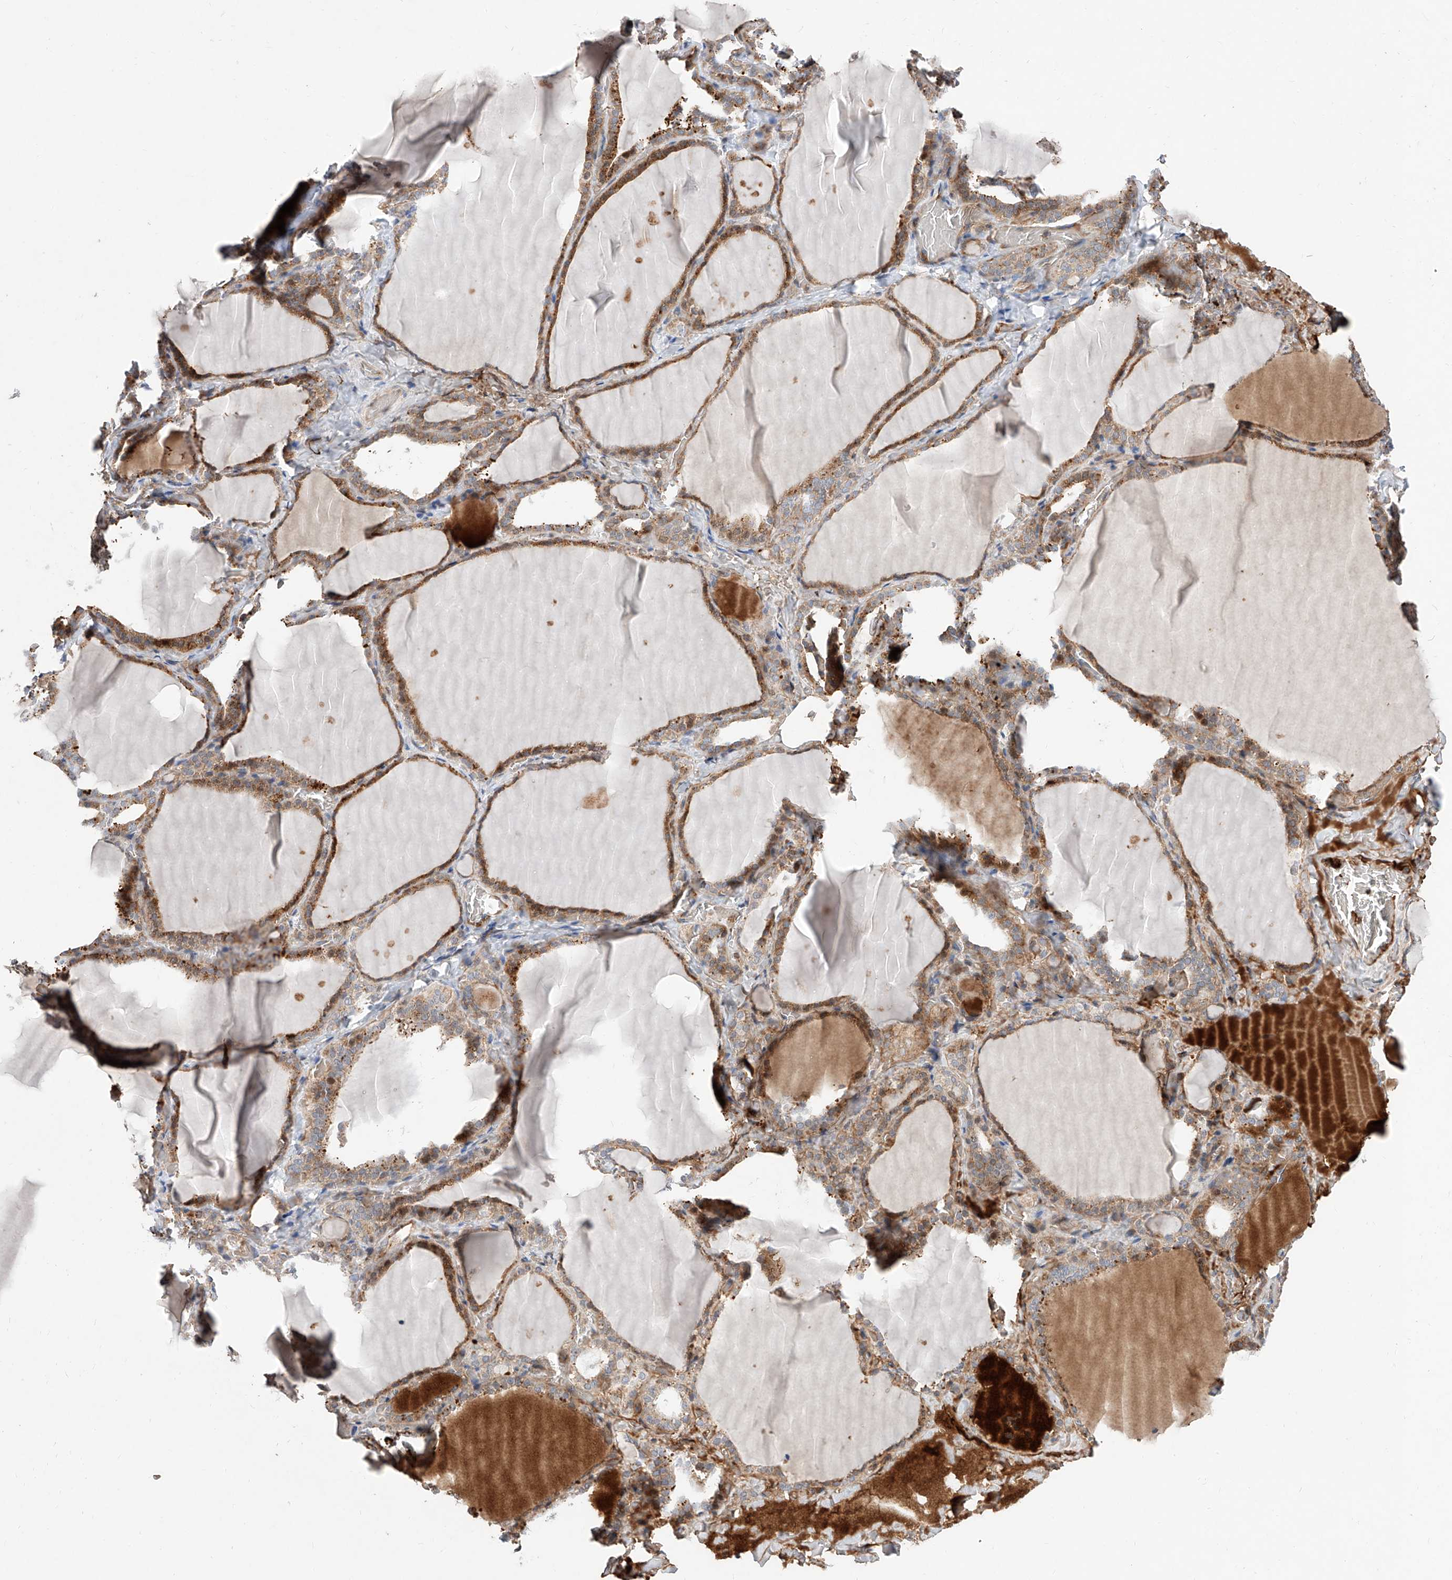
{"staining": {"intensity": "moderate", "quantity": ">75%", "location": "cytoplasmic/membranous"}, "tissue": "thyroid gland", "cell_type": "Glandular cells", "image_type": "normal", "snomed": [{"axis": "morphology", "description": "Normal tissue, NOS"}, {"axis": "topography", "description": "Thyroid gland"}], "caption": "Glandular cells exhibit moderate cytoplasmic/membranous expression in approximately >75% of cells in unremarkable thyroid gland.", "gene": "FUCA2", "patient": {"sex": "female", "age": 22}}